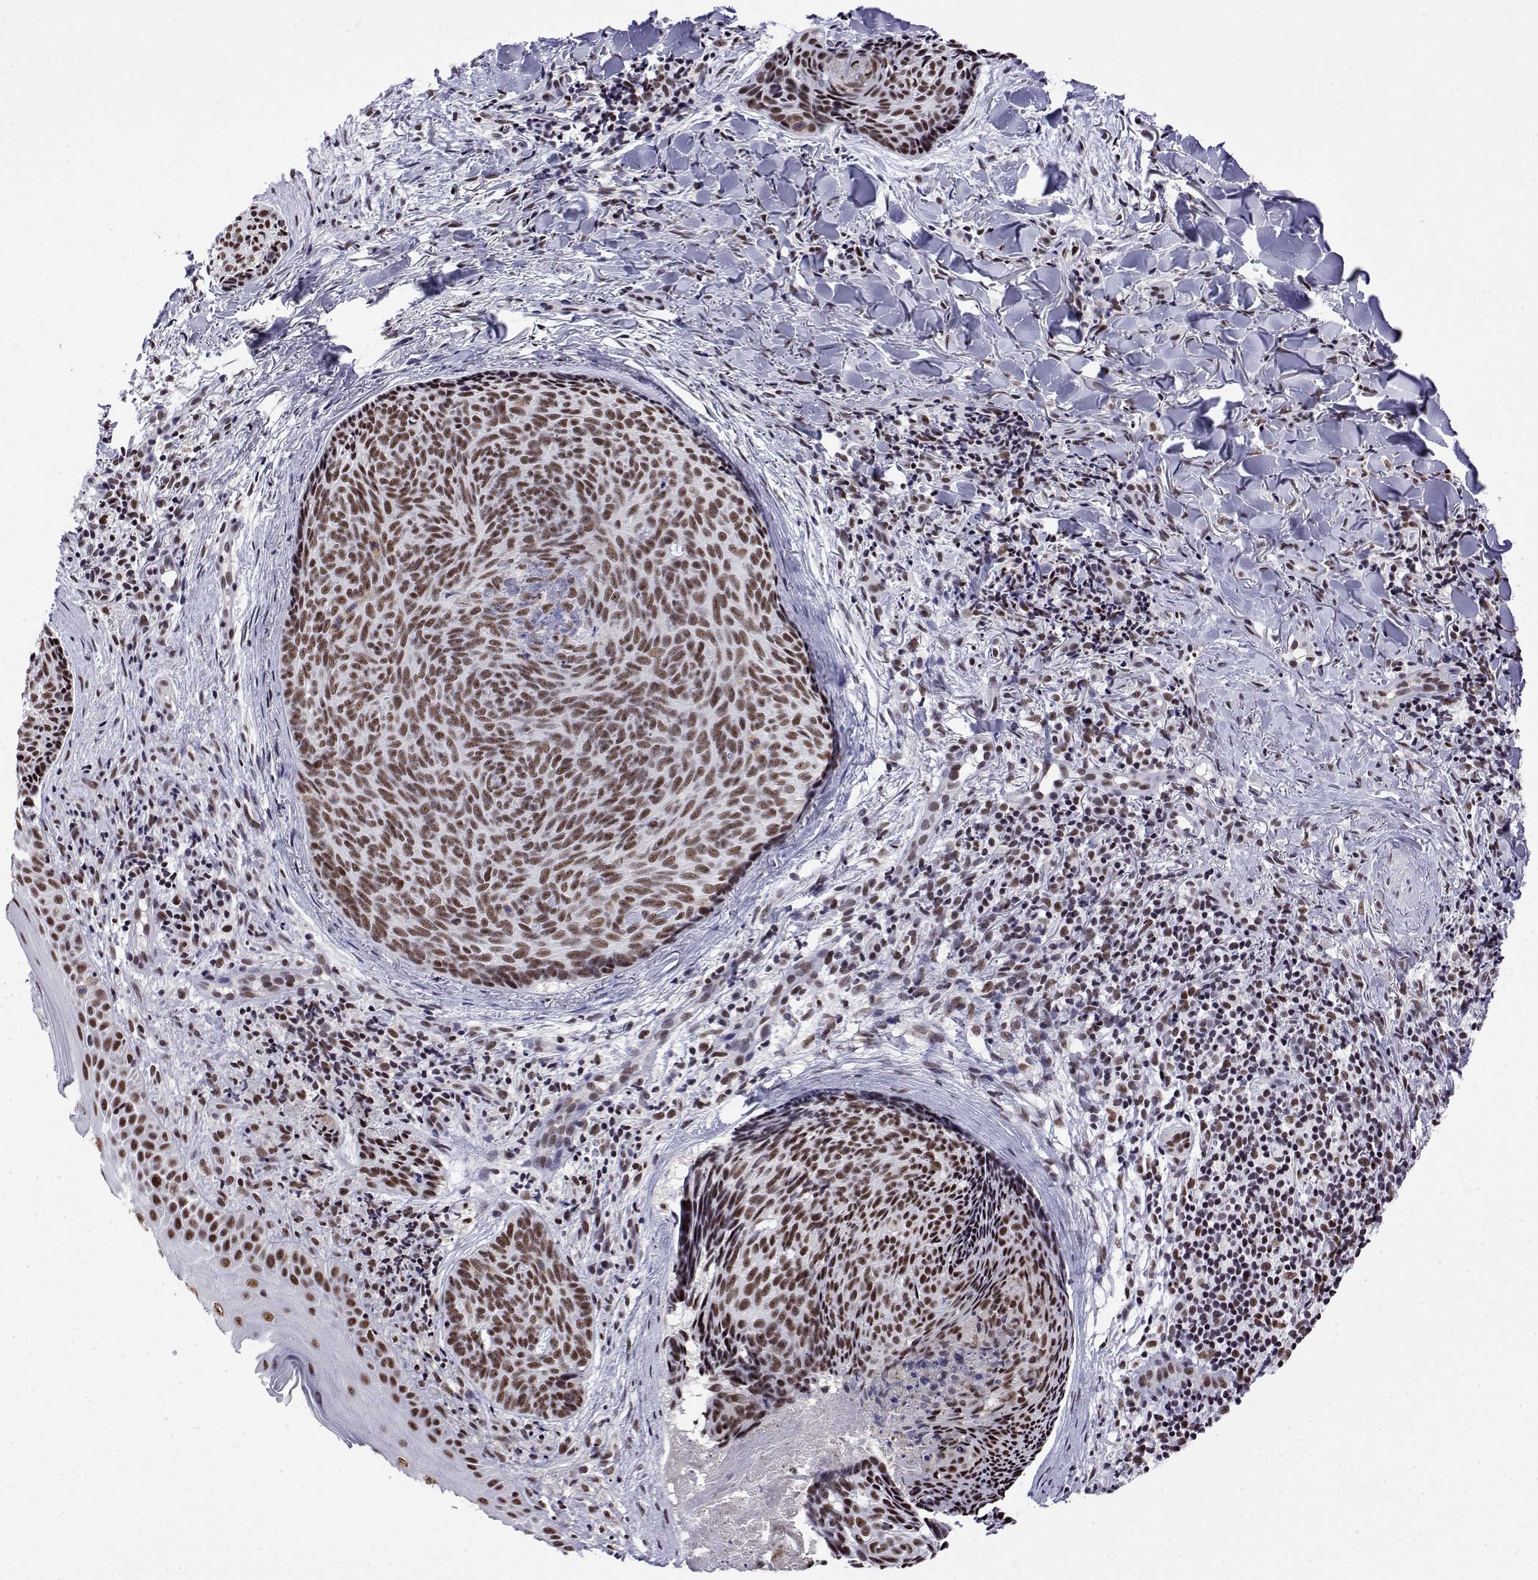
{"staining": {"intensity": "moderate", "quantity": ">75%", "location": "nuclear"}, "tissue": "skin cancer", "cell_type": "Tumor cells", "image_type": "cancer", "snomed": [{"axis": "morphology", "description": "Basal cell carcinoma"}, {"axis": "topography", "description": "Skin"}], "caption": "Skin cancer stained with a protein marker shows moderate staining in tumor cells.", "gene": "POLDIP3", "patient": {"sex": "female", "age": 82}}